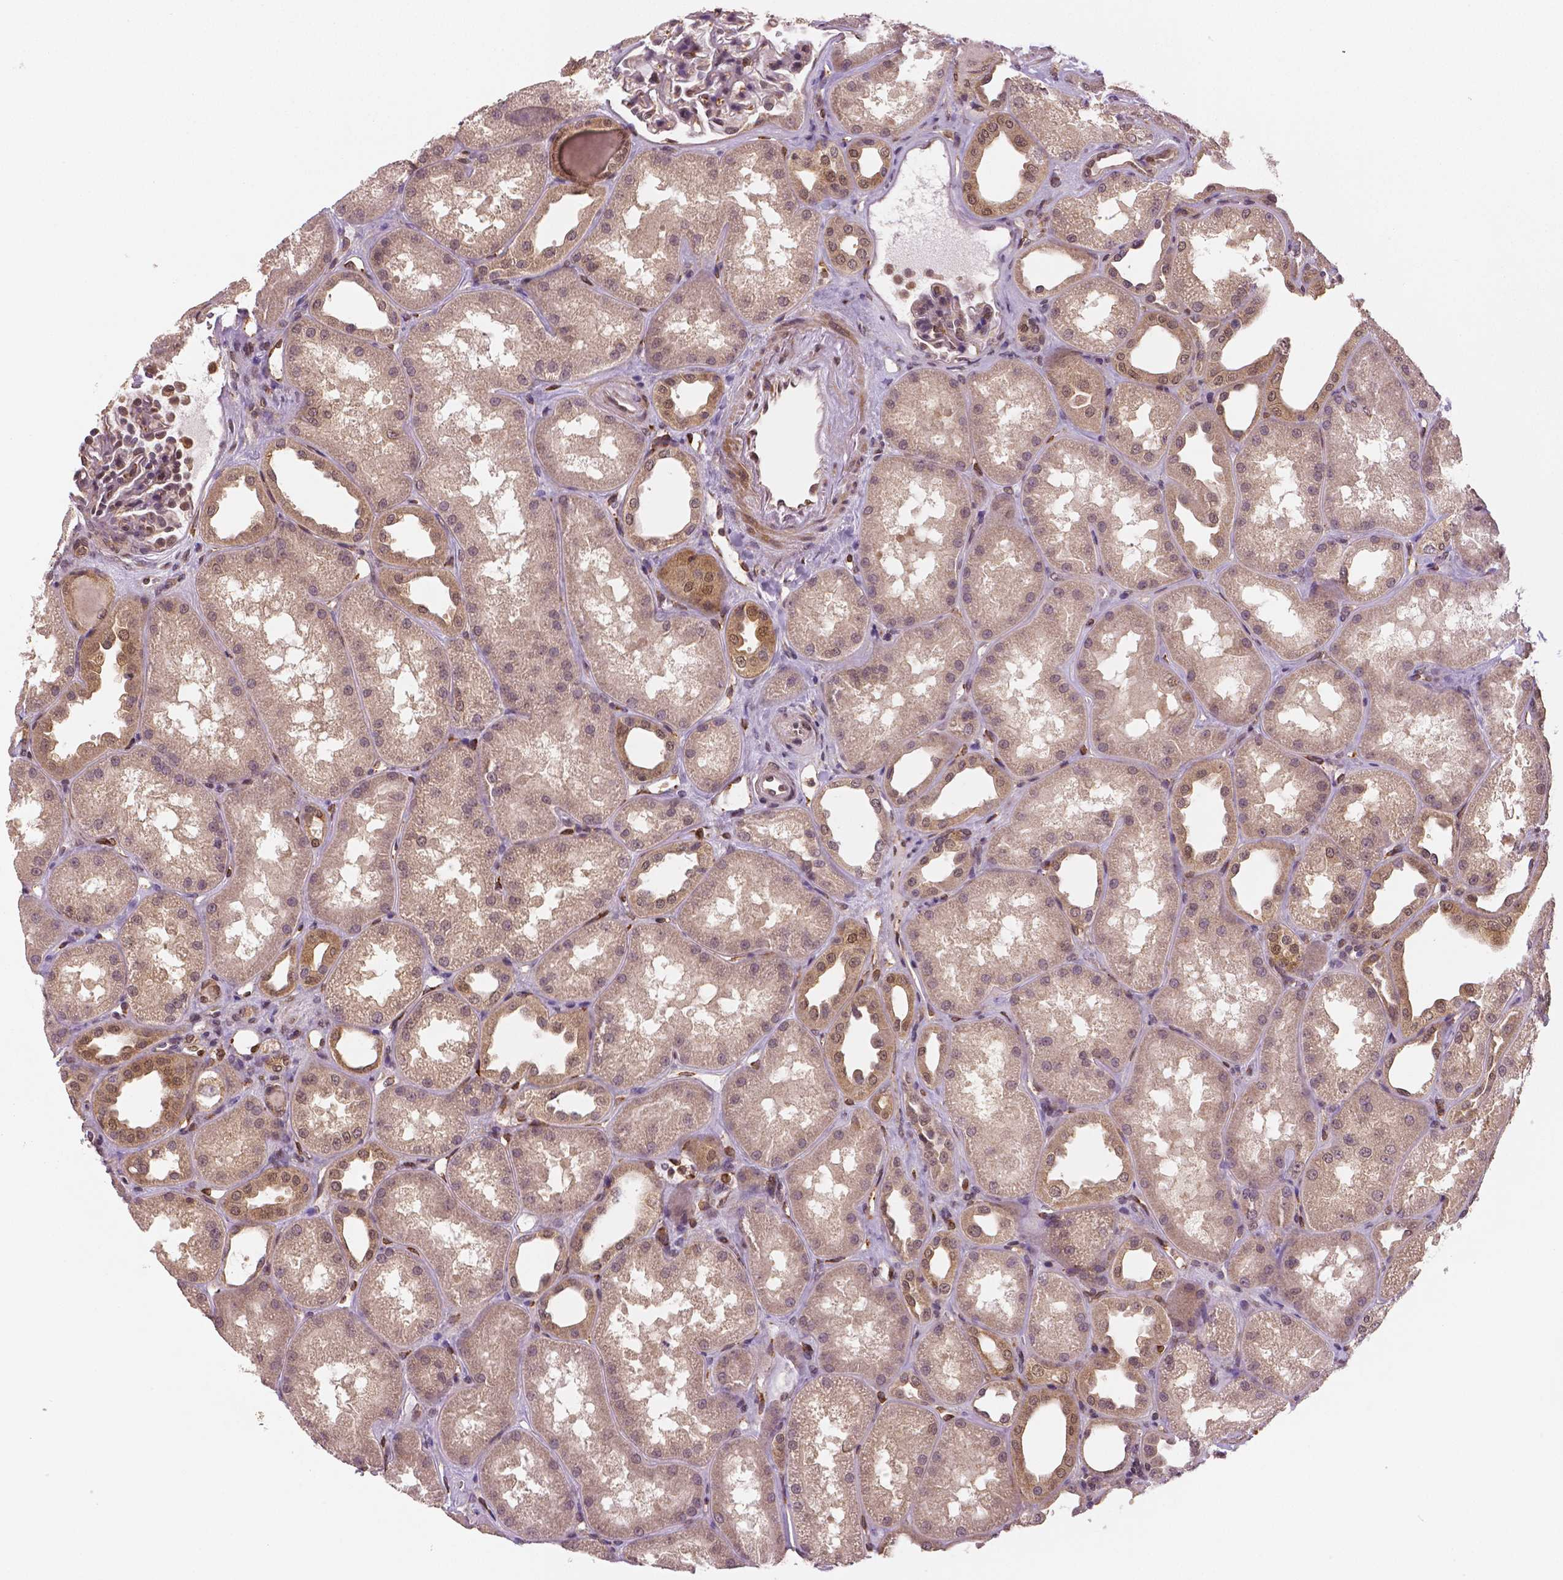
{"staining": {"intensity": "moderate", "quantity": "25%-75%", "location": "cytoplasmic/membranous,nuclear"}, "tissue": "kidney", "cell_type": "Cells in glomeruli", "image_type": "normal", "snomed": [{"axis": "morphology", "description": "Normal tissue, NOS"}, {"axis": "topography", "description": "Kidney"}], "caption": "This micrograph displays immunohistochemistry (IHC) staining of benign human kidney, with medium moderate cytoplasmic/membranous,nuclear staining in approximately 25%-75% of cells in glomeruli.", "gene": "STAT3", "patient": {"sex": "male", "age": 61}}